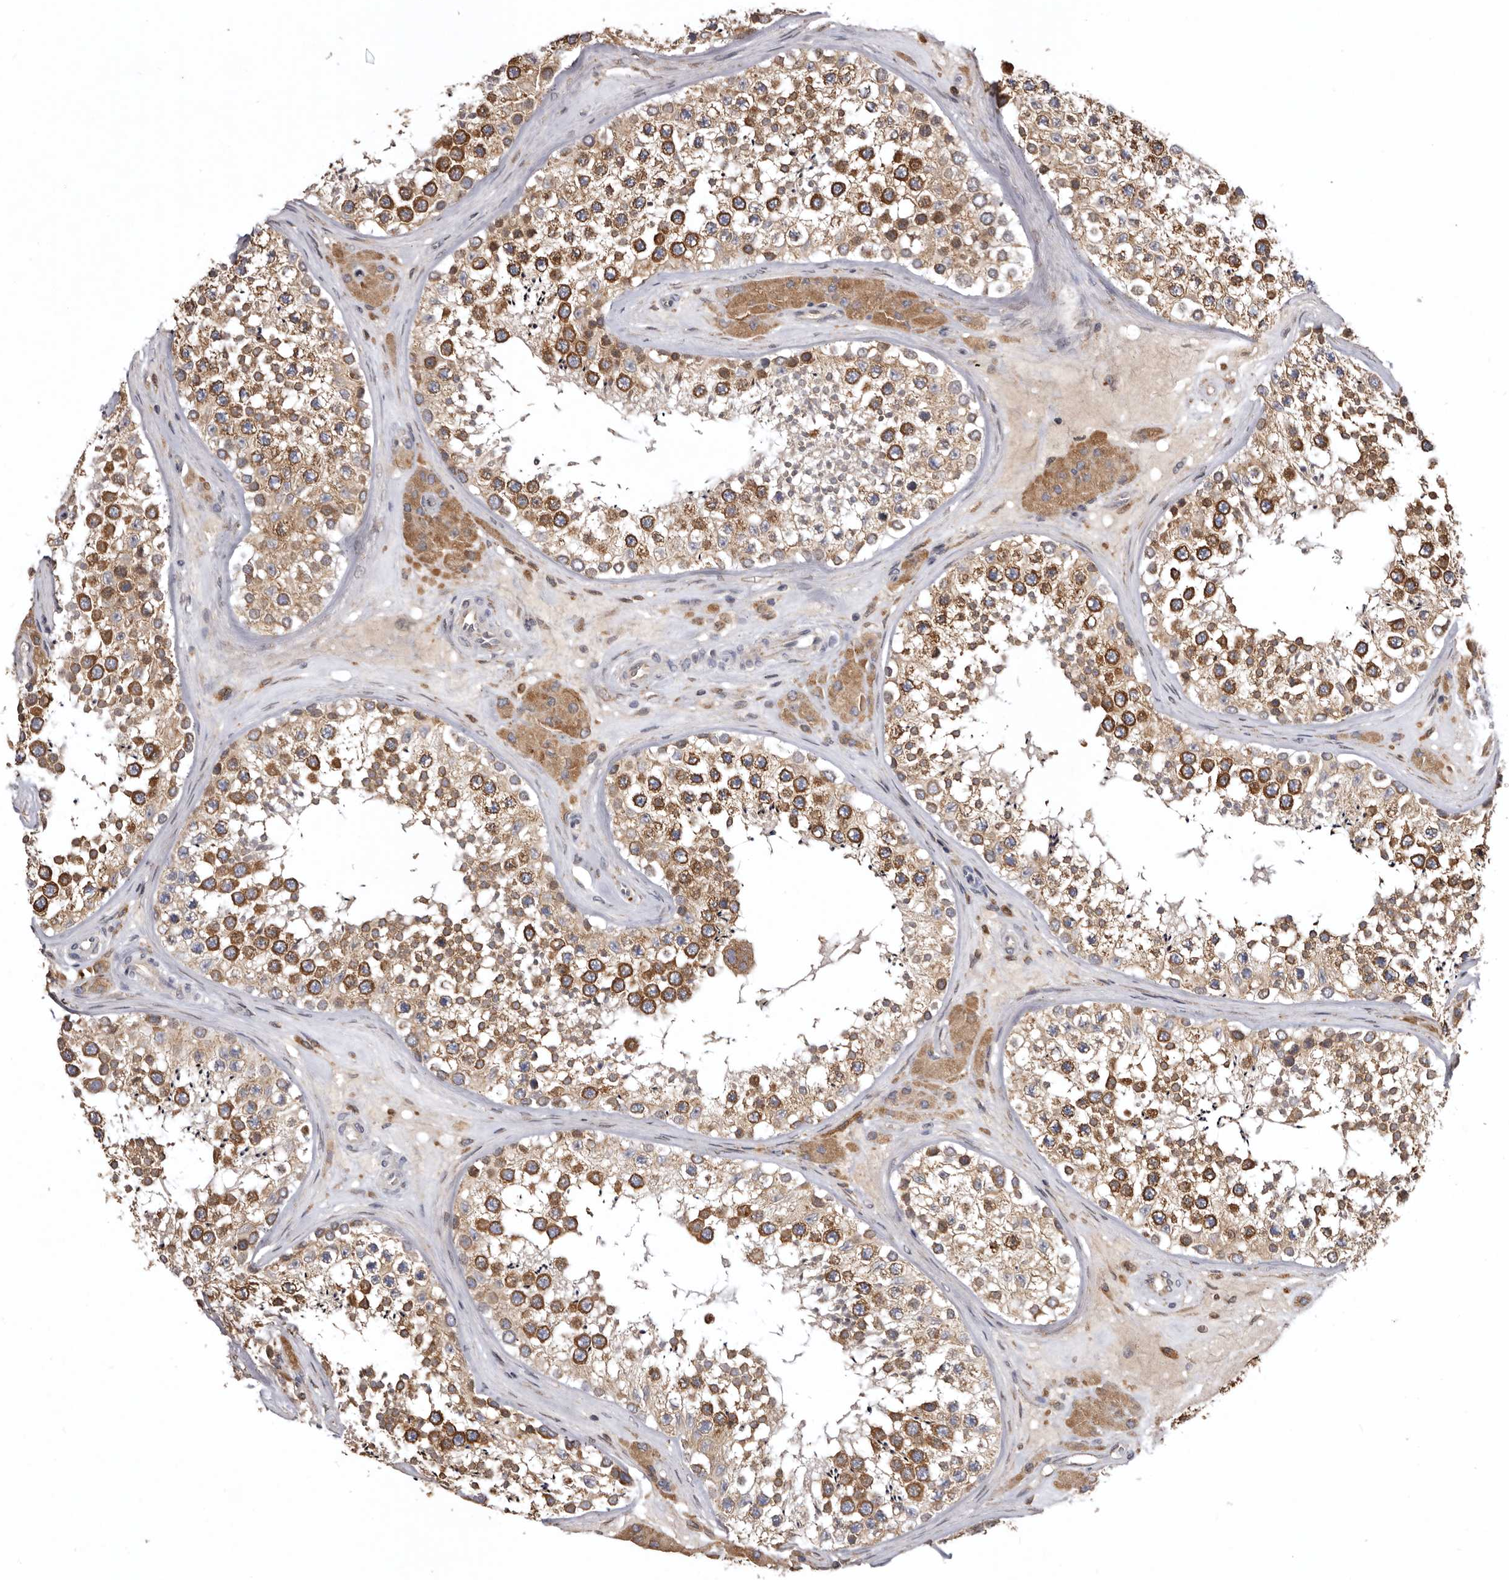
{"staining": {"intensity": "strong", "quantity": "25%-75%", "location": "cytoplasmic/membranous"}, "tissue": "testis", "cell_type": "Cells in seminiferous ducts", "image_type": "normal", "snomed": [{"axis": "morphology", "description": "Normal tissue, NOS"}, {"axis": "topography", "description": "Testis"}], "caption": "The immunohistochemical stain shows strong cytoplasmic/membranous staining in cells in seminiferous ducts of benign testis.", "gene": "INKA2", "patient": {"sex": "male", "age": 46}}